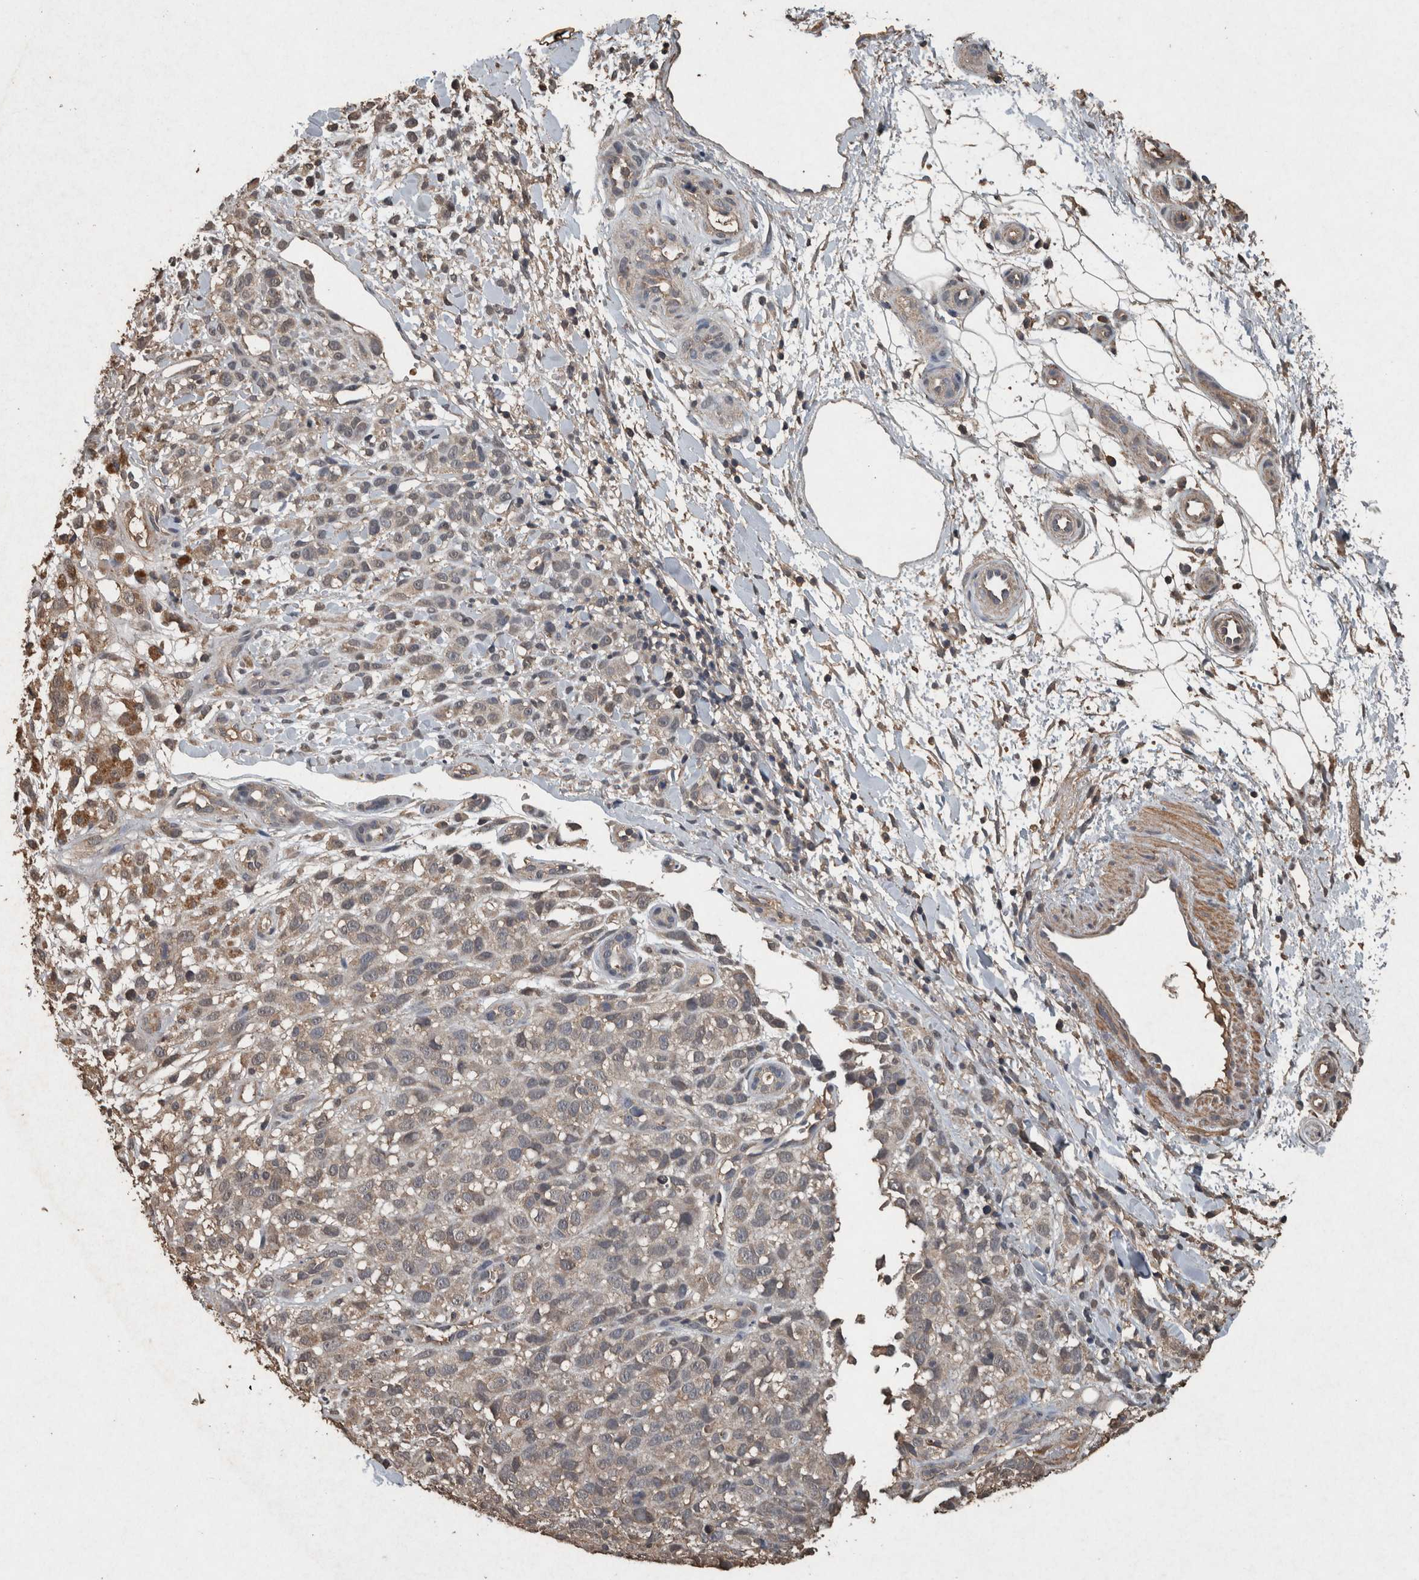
{"staining": {"intensity": "moderate", "quantity": "<25%", "location": "cytoplasmic/membranous"}, "tissue": "melanoma", "cell_type": "Tumor cells", "image_type": "cancer", "snomed": [{"axis": "morphology", "description": "Malignant melanoma, Metastatic site"}, {"axis": "topography", "description": "Skin"}], "caption": "Tumor cells demonstrate moderate cytoplasmic/membranous staining in about <25% of cells in malignant melanoma (metastatic site).", "gene": "FGFRL1", "patient": {"sex": "female", "age": 72}}